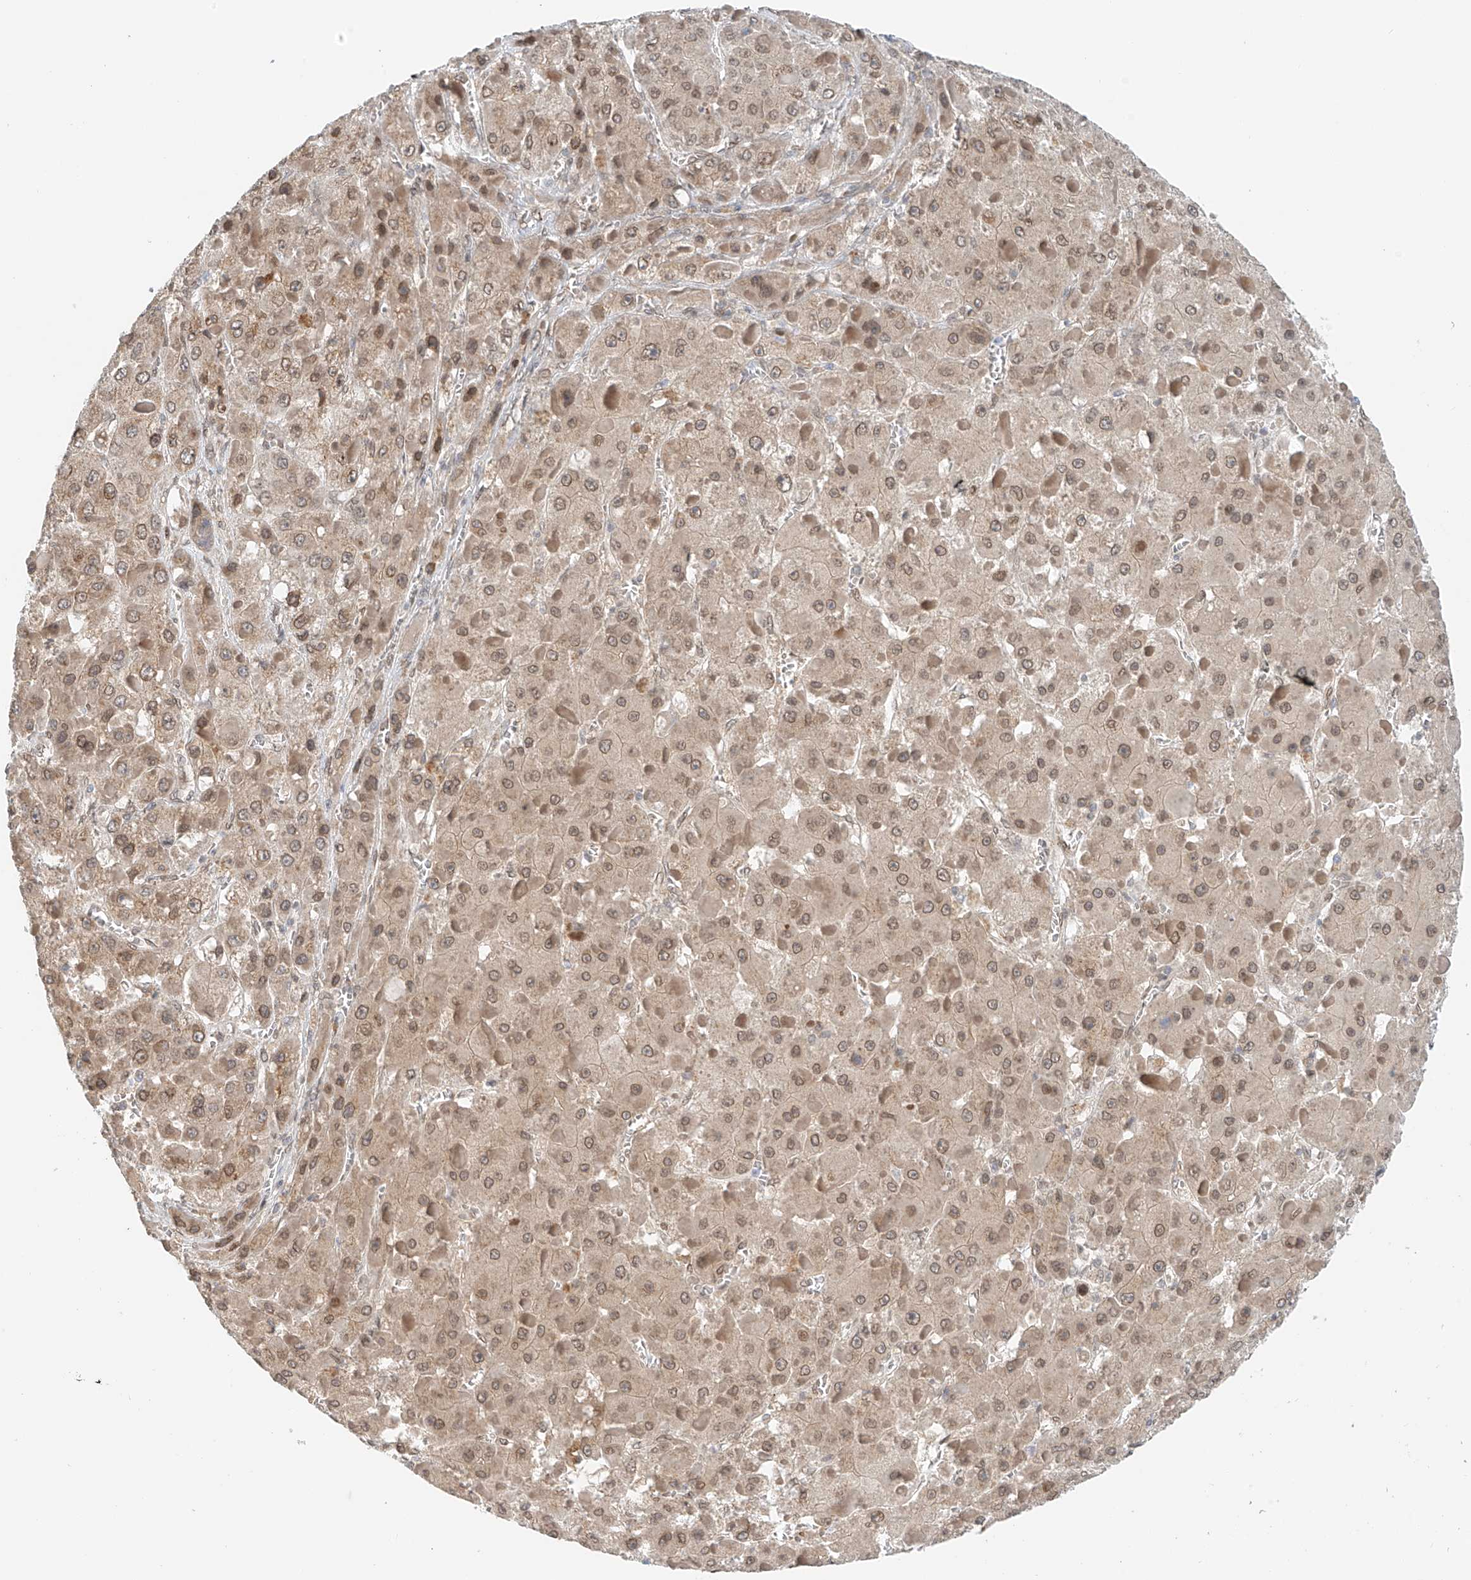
{"staining": {"intensity": "weak", "quantity": ">75%", "location": "cytoplasmic/membranous,nuclear"}, "tissue": "liver cancer", "cell_type": "Tumor cells", "image_type": "cancer", "snomed": [{"axis": "morphology", "description": "Carcinoma, Hepatocellular, NOS"}, {"axis": "topography", "description": "Liver"}], "caption": "Immunohistochemistry (IHC) image of neoplastic tissue: human liver cancer (hepatocellular carcinoma) stained using IHC reveals low levels of weak protein expression localized specifically in the cytoplasmic/membranous and nuclear of tumor cells, appearing as a cytoplasmic/membranous and nuclear brown color.", "gene": "STARD9", "patient": {"sex": "female", "age": 73}}